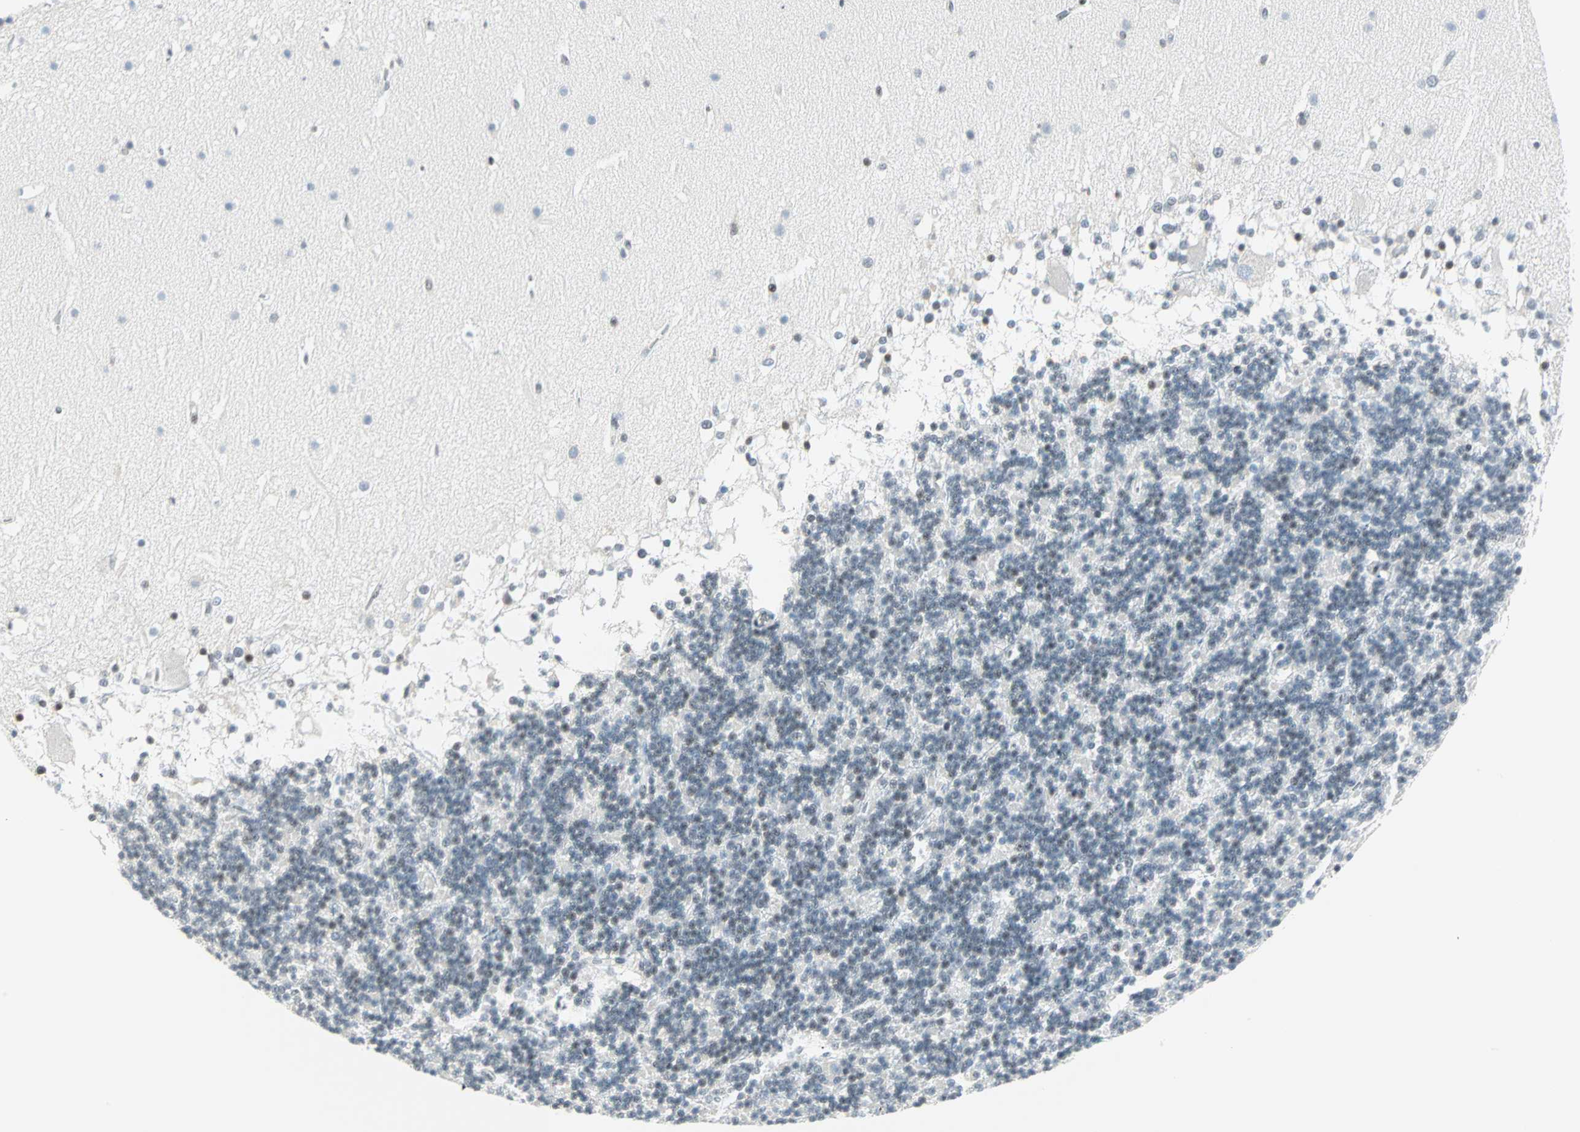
{"staining": {"intensity": "weak", "quantity": "<25%", "location": "nuclear"}, "tissue": "cerebellum", "cell_type": "Cells in granular layer", "image_type": "normal", "snomed": [{"axis": "morphology", "description": "Normal tissue, NOS"}, {"axis": "topography", "description": "Cerebellum"}], "caption": "Immunohistochemistry image of benign cerebellum: cerebellum stained with DAB (3,3'-diaminobenzidine) demonstrates no significant protein expression in cells in granular layer.", "gene": "PKNOX1", "patient": {"sex": "female", "age": 19}}